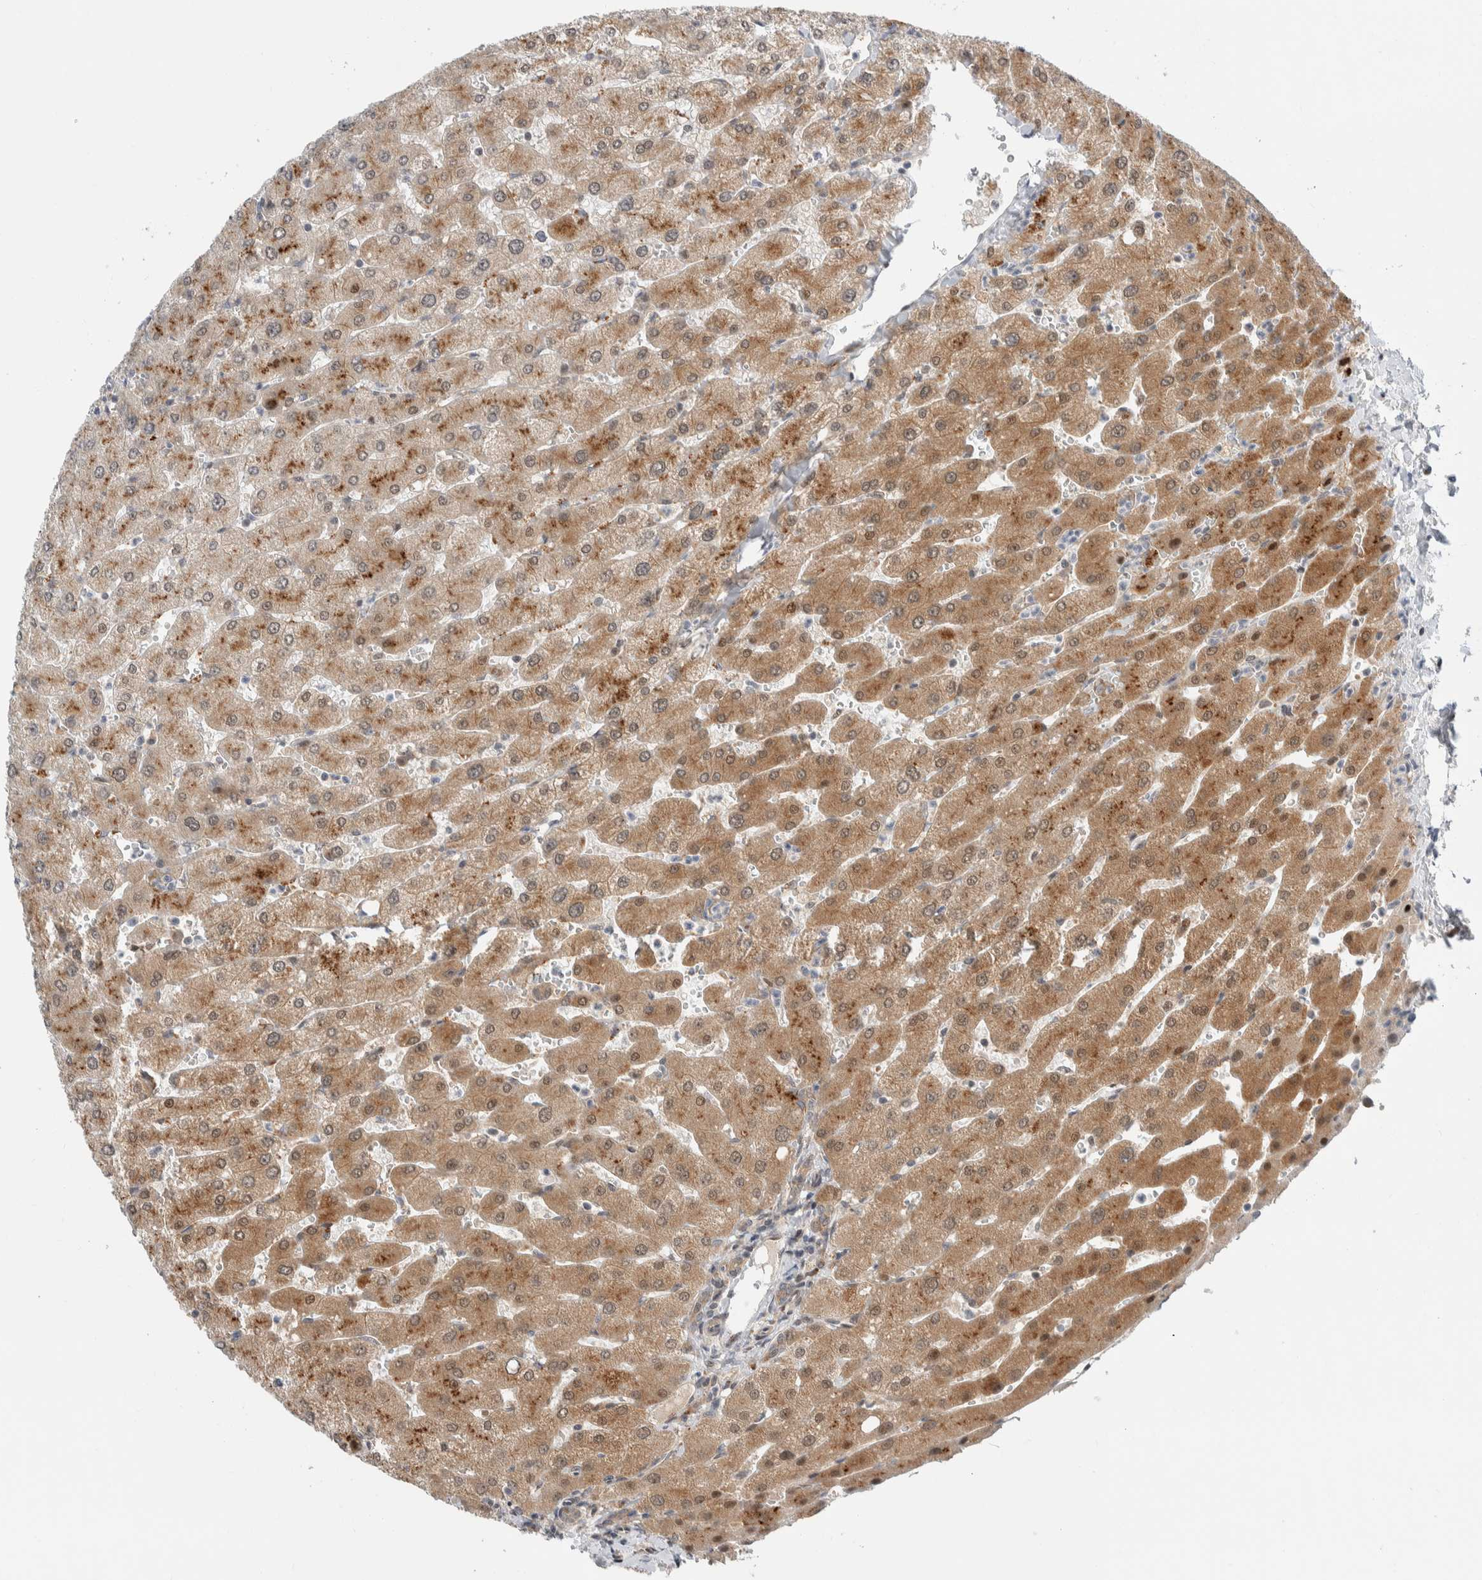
{"staining": {"intensity": "negative", "quantity": "none", "location": "none"}, "tissue": "liver", "cell_type": "Cholangiocytes", "image_type": "normal", "snomed": [{"axis": "morphology", "description": "Normal tissue, NOS"}, {"axis": "topography", "description": "Liver"}], "caption": "A high-resolution histopathology image shows IHC staining of normal liver, which reveals no significant expression in cholangiocytes.", "gene": "NCR3LG1", "patient": {"sex": "male", "age": 55}}